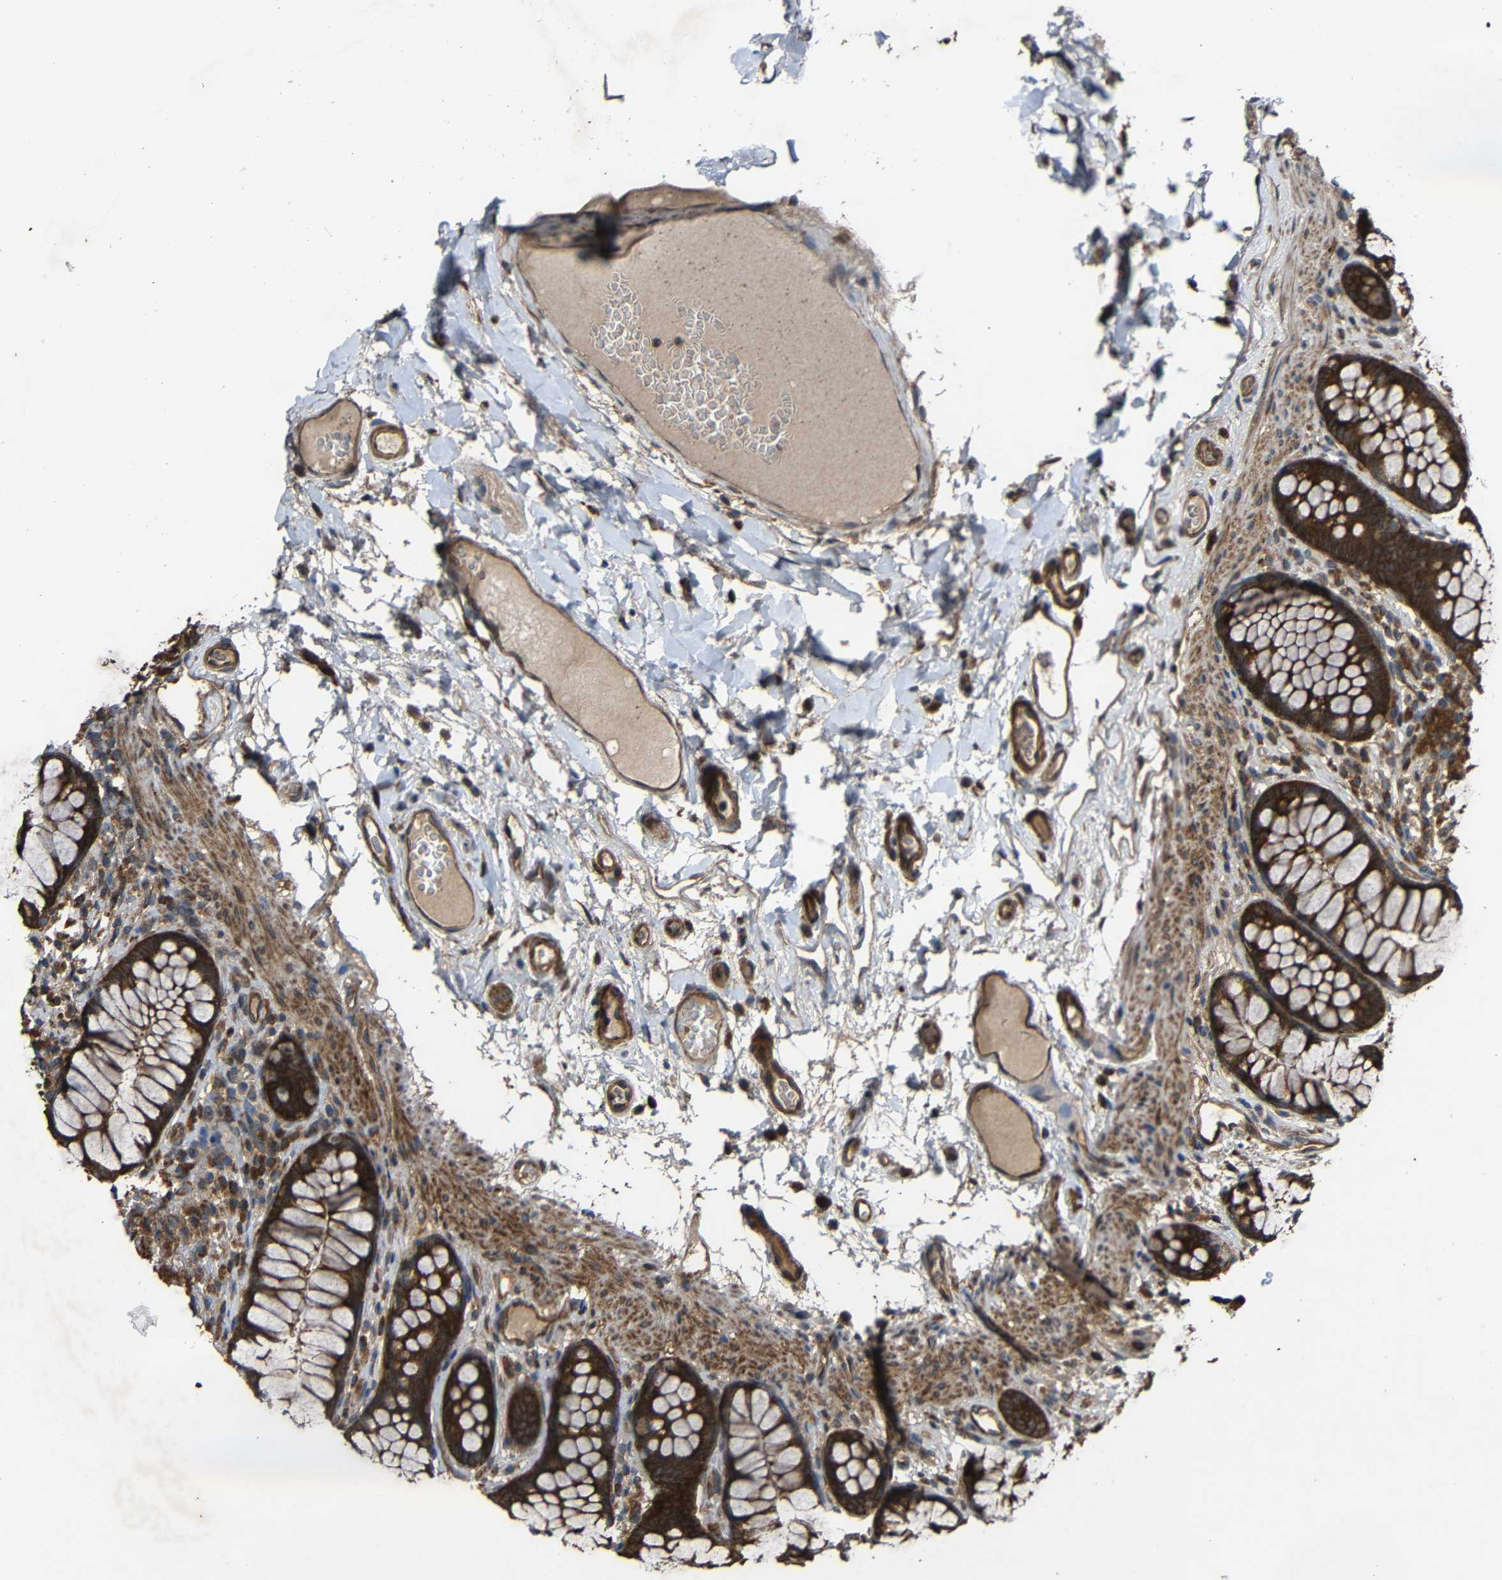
{"staining": {"intensity": "moderate", "quantity": ">75%", "location": "cytoplasmic/membranous"}, "tissue": "colon", "cell_type": "Endothelial cells", "image_type": "normal", "snomed": [{"axis": "morphology", "description": "Normal tissue, NOS"}, {"axis": "topography", "description": "Colon"}], "caption": "Normal colon demonstrates moderate cytoplasmic/membranous staining in about >75% of endothelial cells.", "gene": "C1GALT1", "patient": {"sex": "female", "age": 55}}